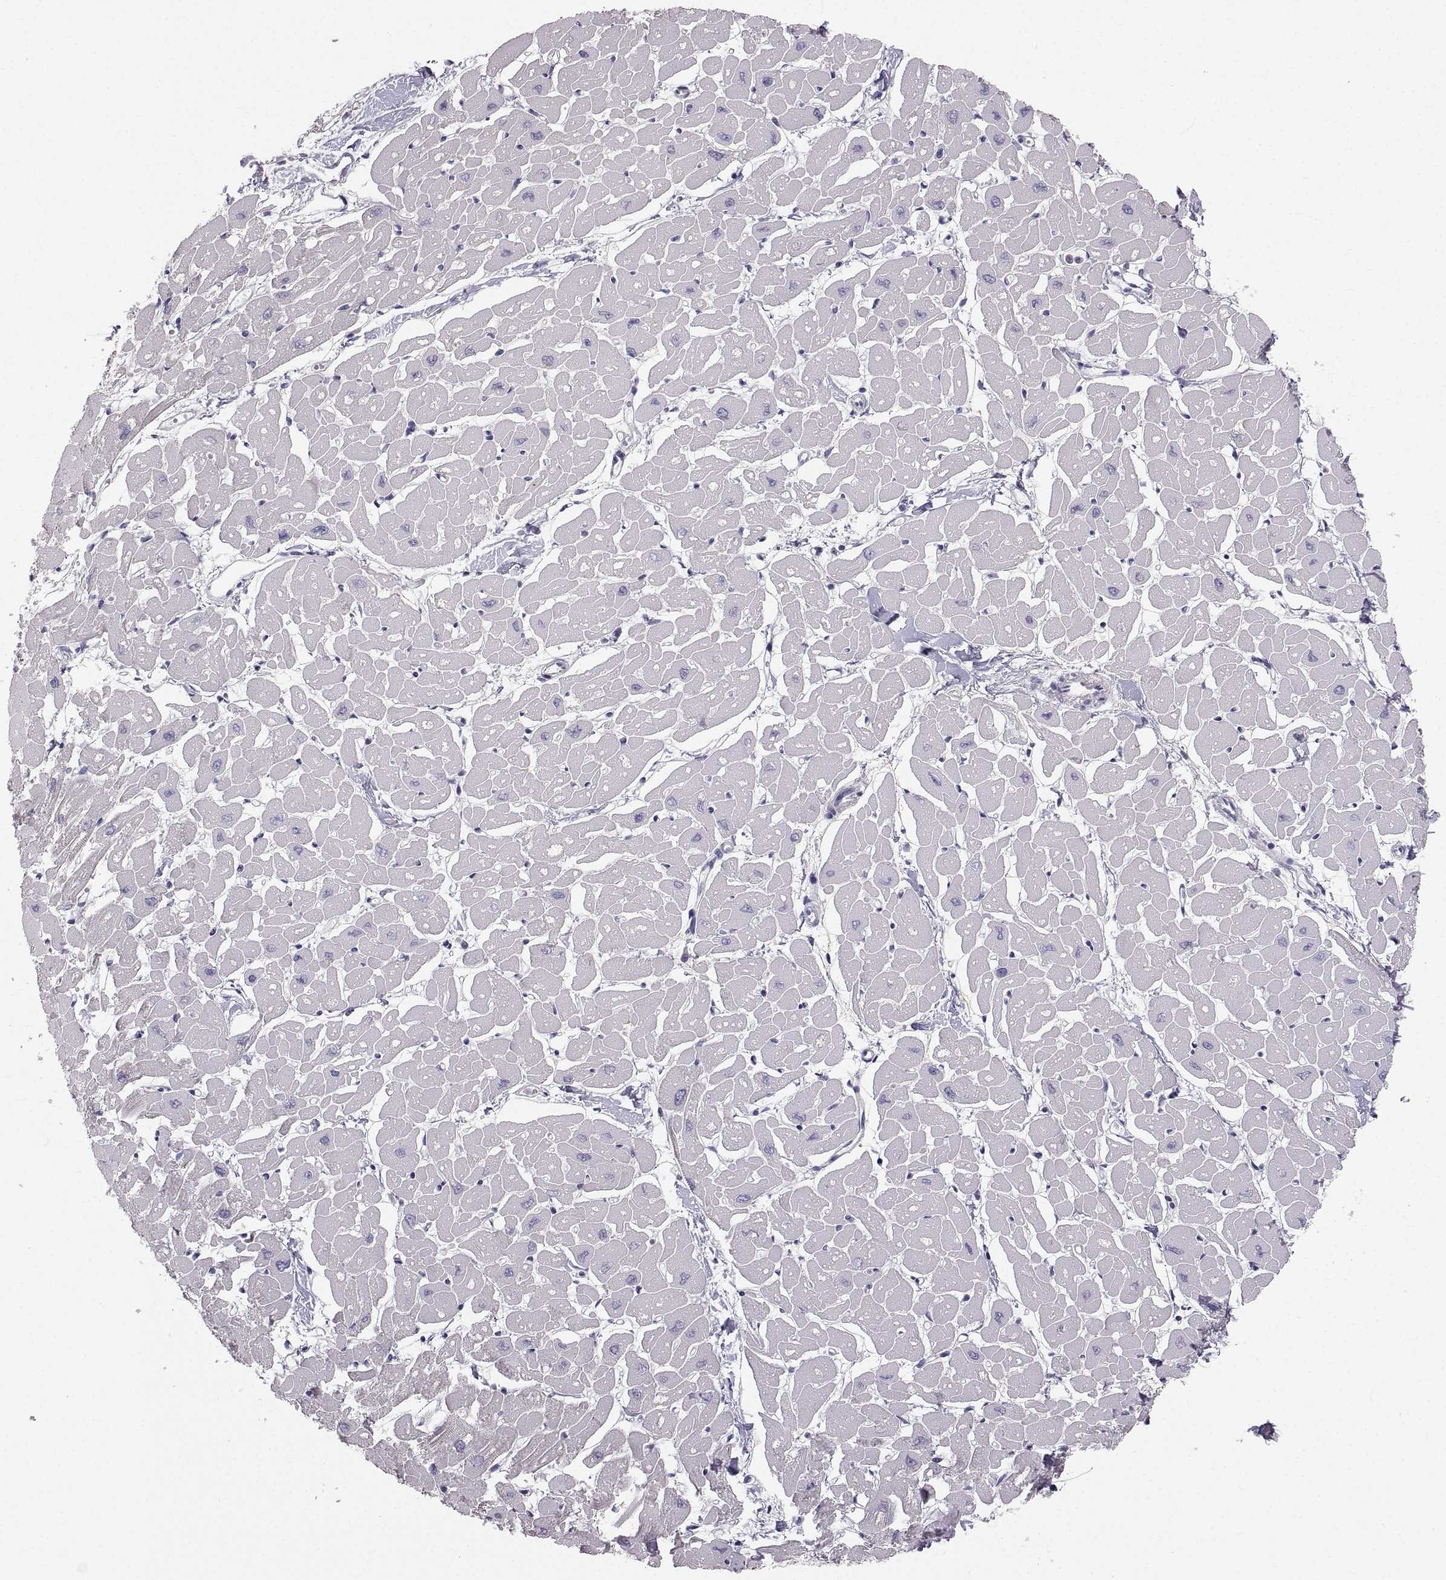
{"staining": {"intensity": "negative", "quantity": "none", "location": "none"}, "tissue": "heart muscle", "cell_type": "Cardiomyocytes", "image_type": "normal", "snomed": [{"axis": "morphology", "description": "Normal tissue, NOS"}, {"axis": "topography", "description": "Heart"}], "caption": "An immunohistochemistry (IHC) photomicrograph of normal heart muscle is shown. There is no staining in cardiomyocytes of heart muscle.", "gene": "ZNF185", "patient": {"sex": "male", "age": 57}}